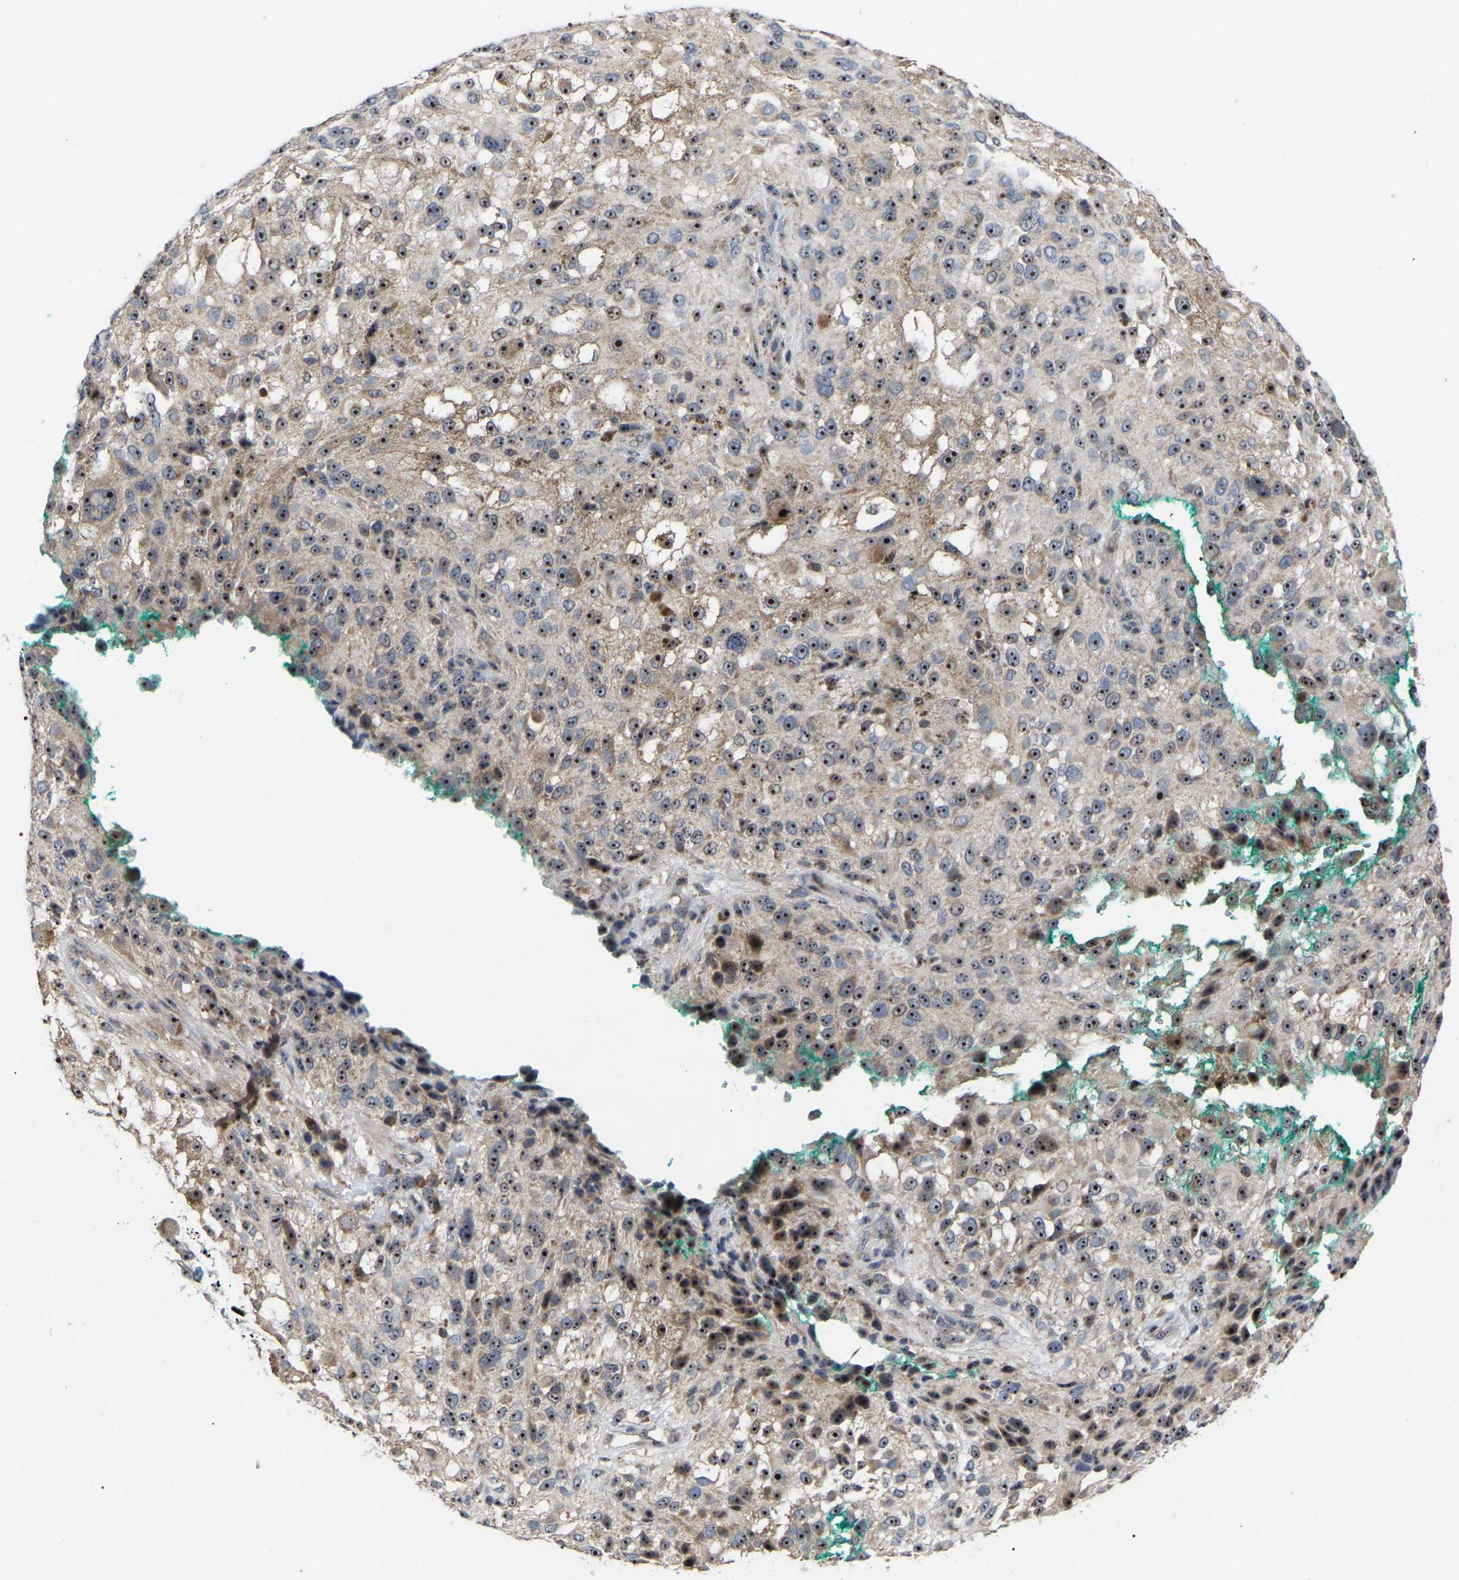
{"staining": {"intensity": "strong", "quantity": ">75%", "location": "nuclear"}, "tissue": "melanoma", "cell_type": "Tumor cells", "image_type": "cancer", "snomed": [{"axis": "morphology", "description": "Necrosis, NOS"}, {"axis": "morphology", "description": "Malignant melanoma, NOS"}, {"axis": "topography", "description": "Skin"}], "caption": "The immunohistochemical stain labels strong nuclear positivity in tumor cells of melanoma tissue.", "gene": "NOP53", "patient": {"sex": "female", "age": 87}}